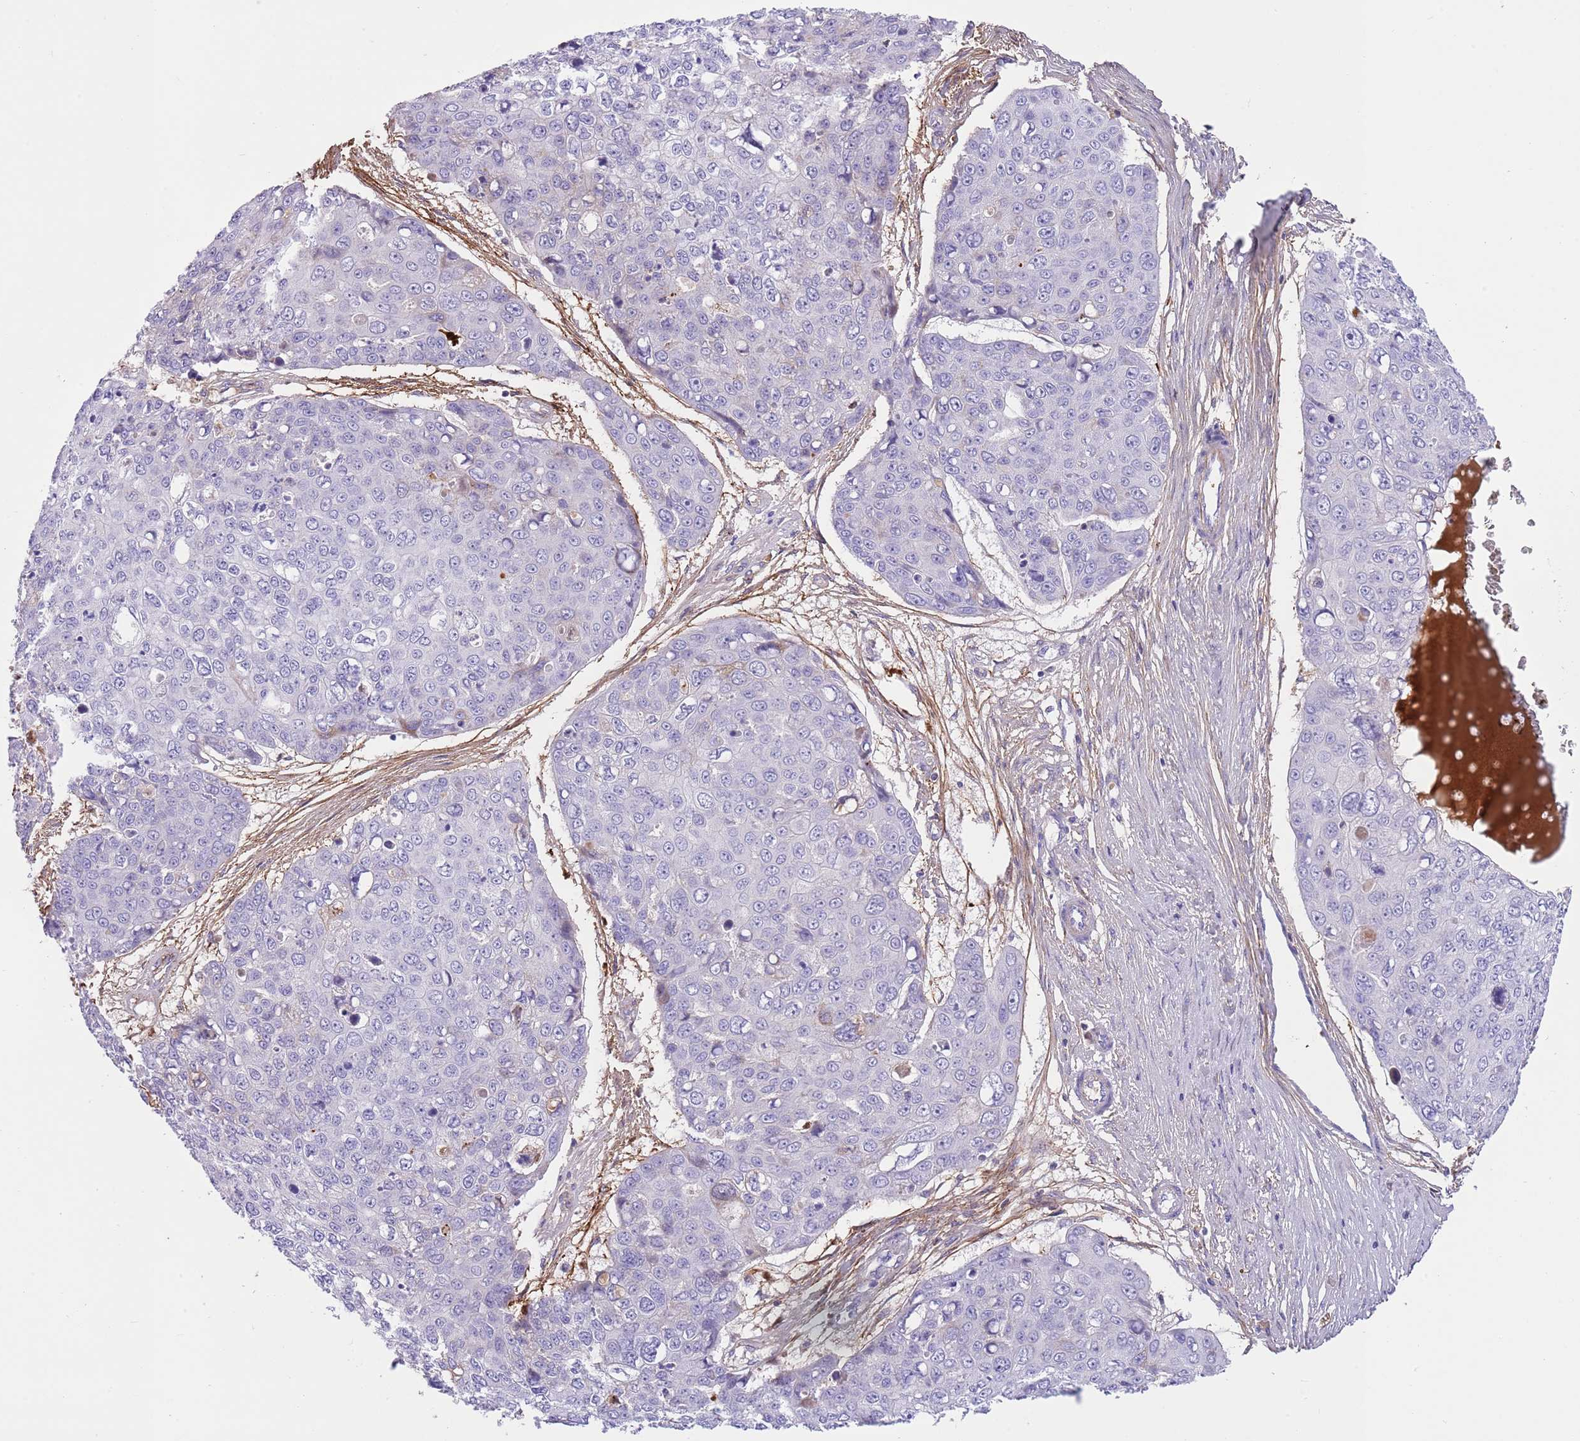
{"staining": {"intensity": "negative", "quantity": "none", "location": "none"}, "tissue": "skin cancer", "cell_type": "Tumor cells", "image_type": "cancer", "snomed": [{"axis": "morphology", "description": "Squamous cell carcinoma, NOS"}, {"axis": "topography", "description": "Skin"}], "caption": "IHC histopathology image of neoplastic tissue: human skin squamous cell carcinoma stained with DAB (3,3'-diaminobenzidine) demonstrates no significant protein expression in tumor cells. The staining is performed using DAB (3,3'-diaminobenzidine) brown chromogen with nuclei counter-stained in using hematoxylin.", "gene": "LEPROTL1", "patient": {"sex": "male", "age": 71}}